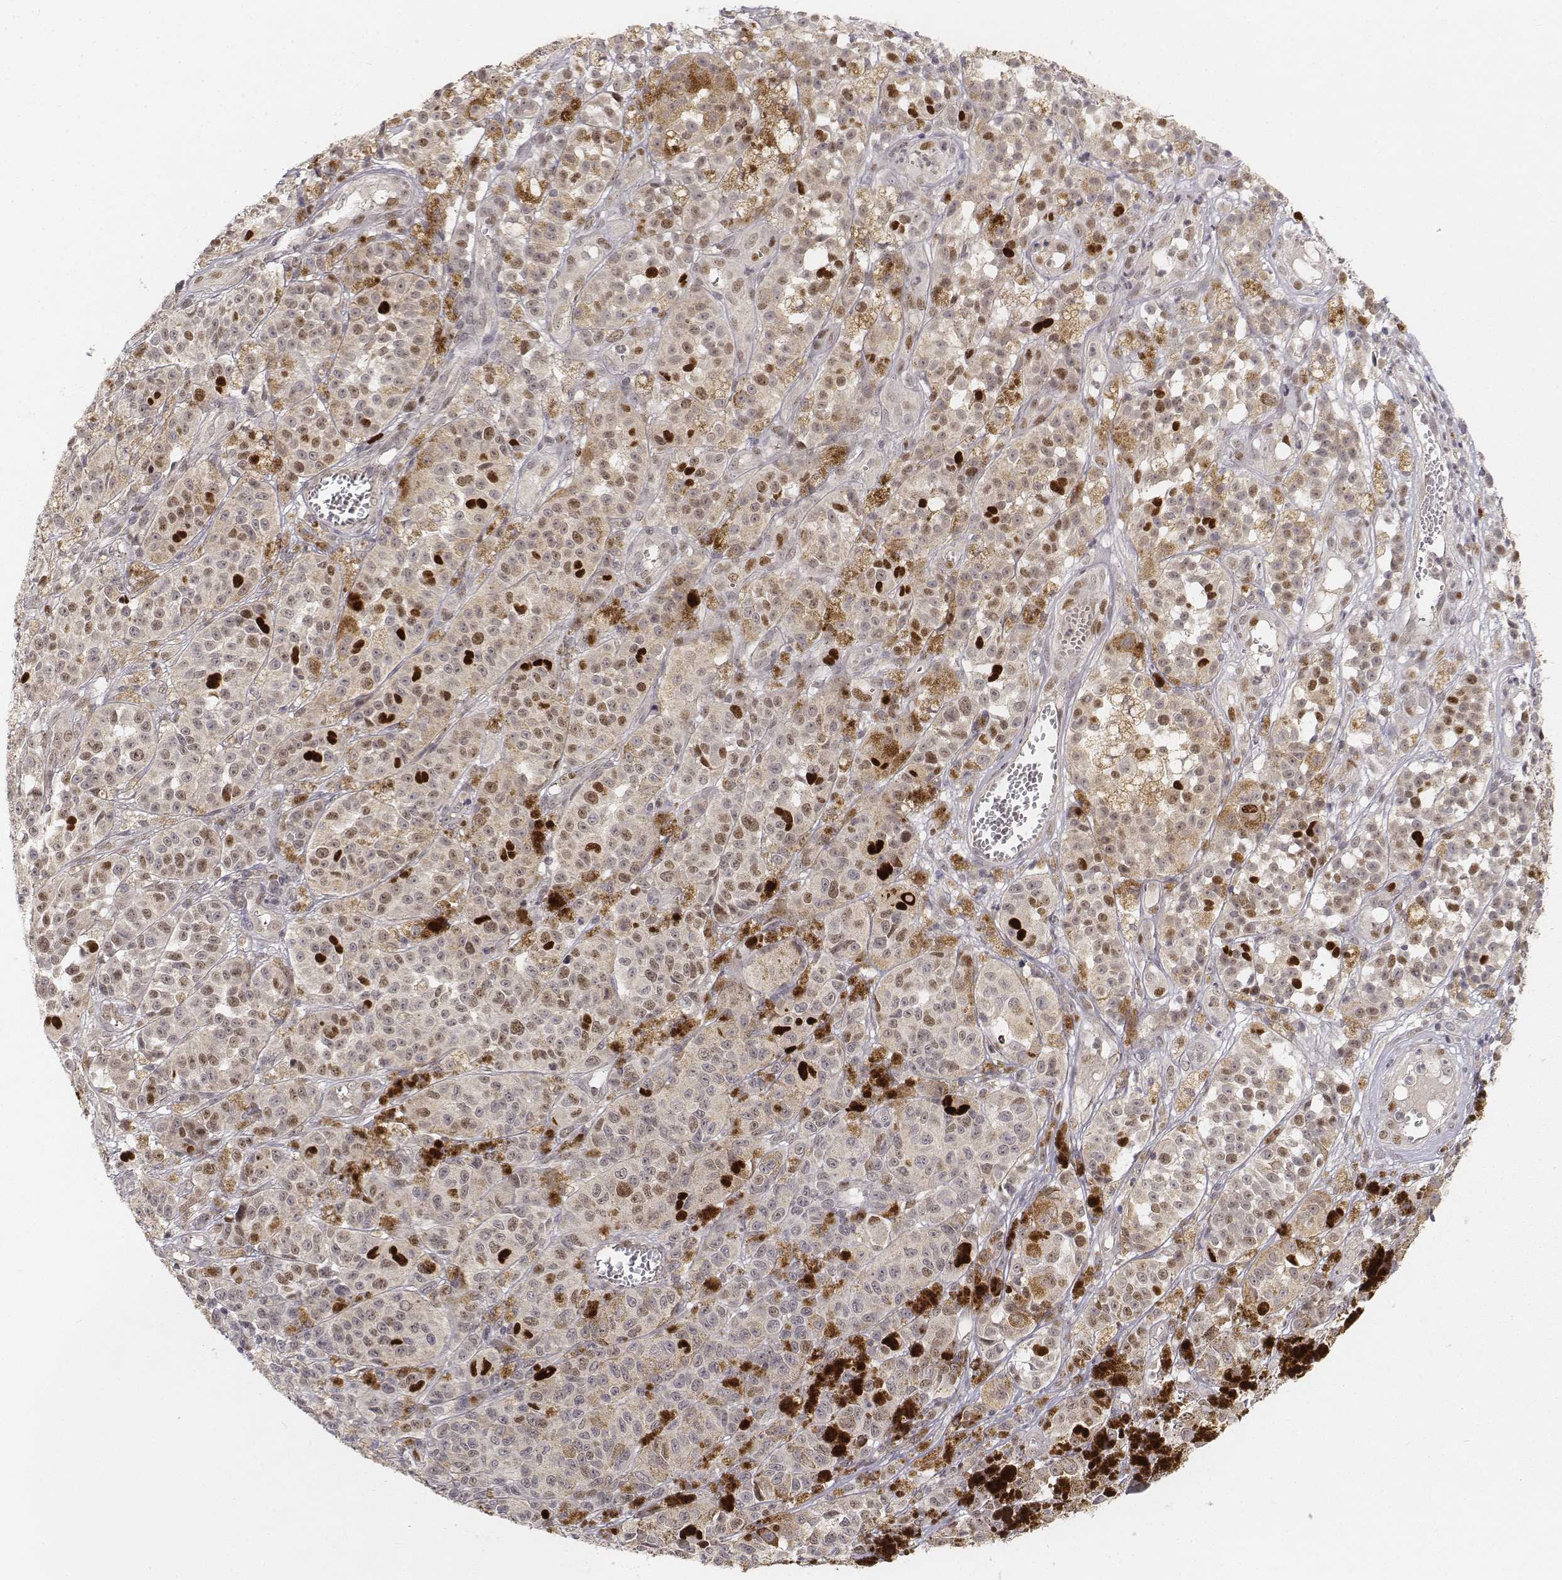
{"staining": {"intensity": "strong", "quantity": "<25%", "location": "nuclear"}, "tissue": "melanoma", "cell_type": "Tumor cells", "image_type": "cancer", "snomed": [{"axis": "morphology", "description": "Malignant melanoma, NOS"}, {"axis": "topography", "description": "Skin"}], "caption": "Tumor cells display strong nuclear positivity in approximately <25% of cells in melanoma.", "gene": "FANCD2", "patient": {"sex": "female", "age": 58}}